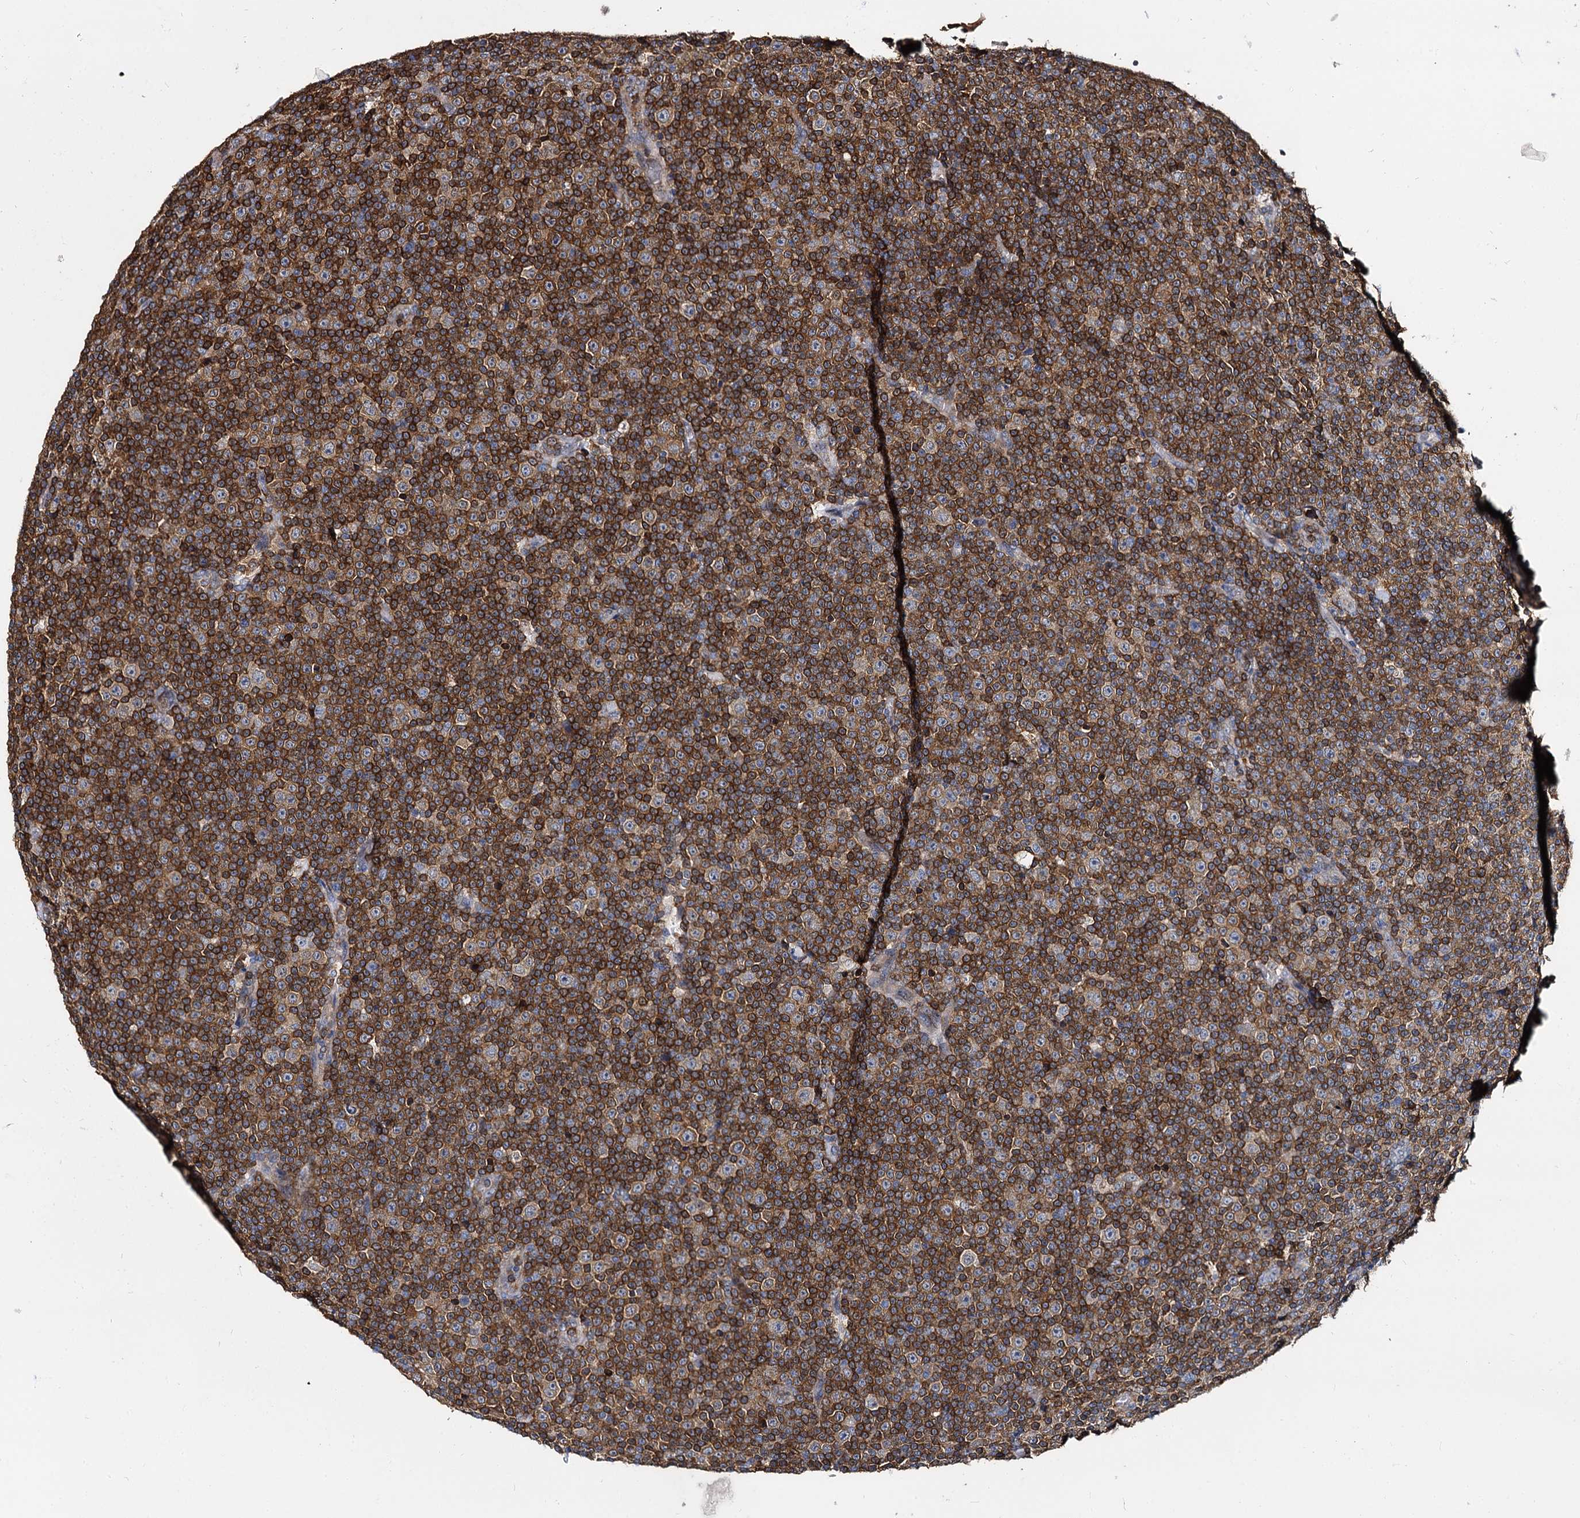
{"staining": {"intensity": "strong", "quantity": ">75%", "location": "cytoplasmic/membranous"}, "tissue": "lymphoma", "cell_type": "Tumor cells", "image_type": "cancer", "snomed": [{"axis": "morphology", "description": "Malignant lymphoma, non-Hodgkin's type, Low grade"}, {"axis": "topography", "description": "Lymph node"}], "caption": "IHC micrograph of human malignant lymphoma, non-Hodgkin's type (low-grade) stained for a protein (brown), which demonstrates high levels of strong cytoplasmic/membranous staining in about >75% of tumor cells.", "gene": "ANKRD13A", "patient": {"sex": "female", "age": 67}}